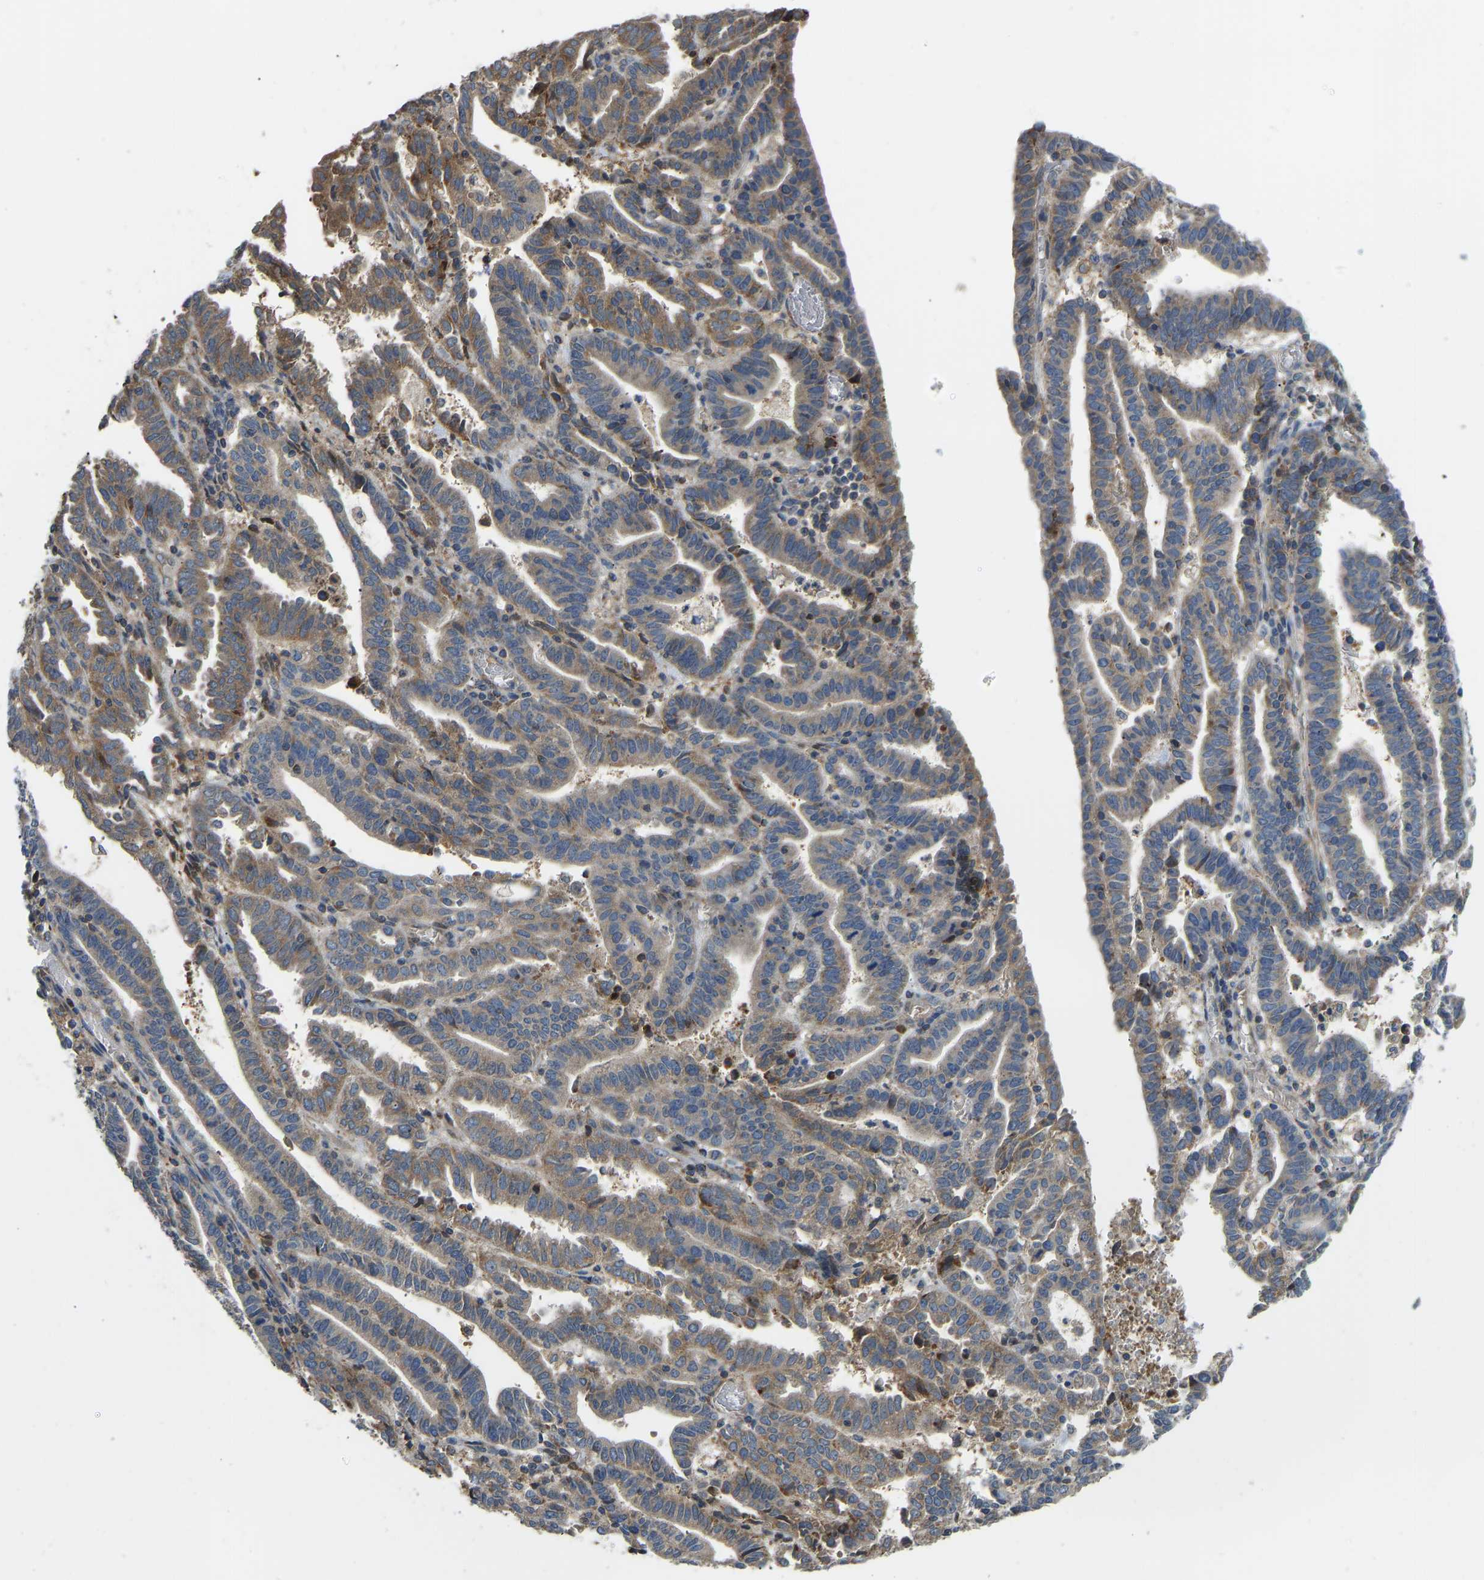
{"staining": {"intensity": "moderate", "quantity": "25%-75%", "location": "cytoplasmic/membranous"}, "tissue": "endometrial cancer", "cell_type": "Tumor cells", "image_type": "cancer", "snomed": [{"axis": "morphology", "description": "Adenocarcinoma, NOS"}, {"axis": "topography", "description": "Uterus"}], "caption": "Endometrial adenocarcinoma stained for a protein (brown) displays moderate cytoplasmic/membranous positive staining in approximately 25%-75% of tumor cells.", "gene": "RBP1", "patient": {"sex": "female", "age": 83}}